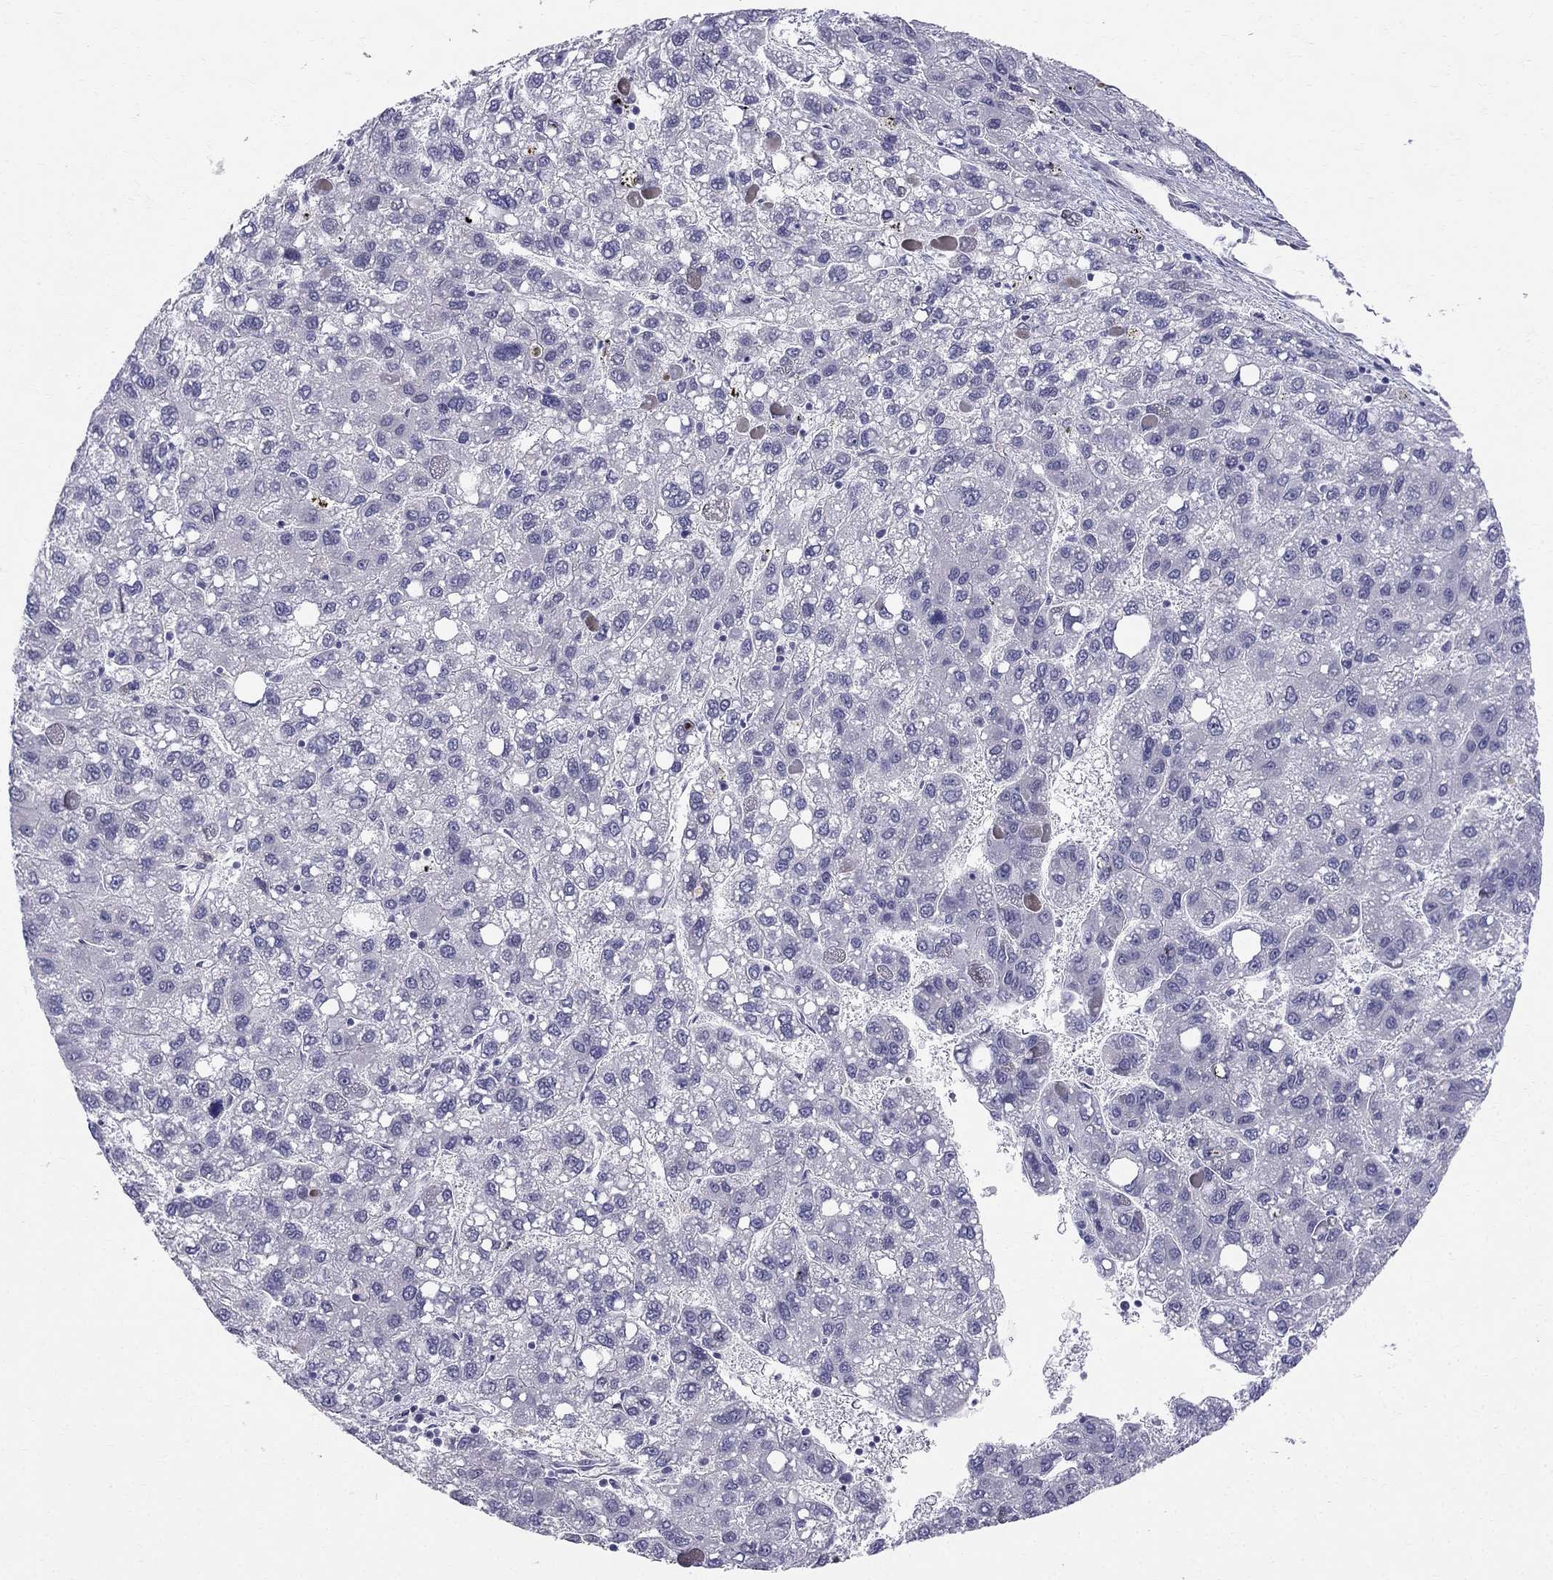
{"staining": {"intensity": "negative", "quantity": "none", "location": "none"}, "tissue": "liver cancer", "cell_type": "Tumor cells", "image_type": "cancer", "snomed": [{"axis": "morphology", "description": "Carcinoma, Hepatocellular, NOS"}, {"axis": "topography", "description": "Liver"}], "caption": "This is an immunohistochemistry image of human liver cancer. There is no staining in tumor cells.", "gene": "BAG5", "patient": {"sex": "female", "age": 82}}